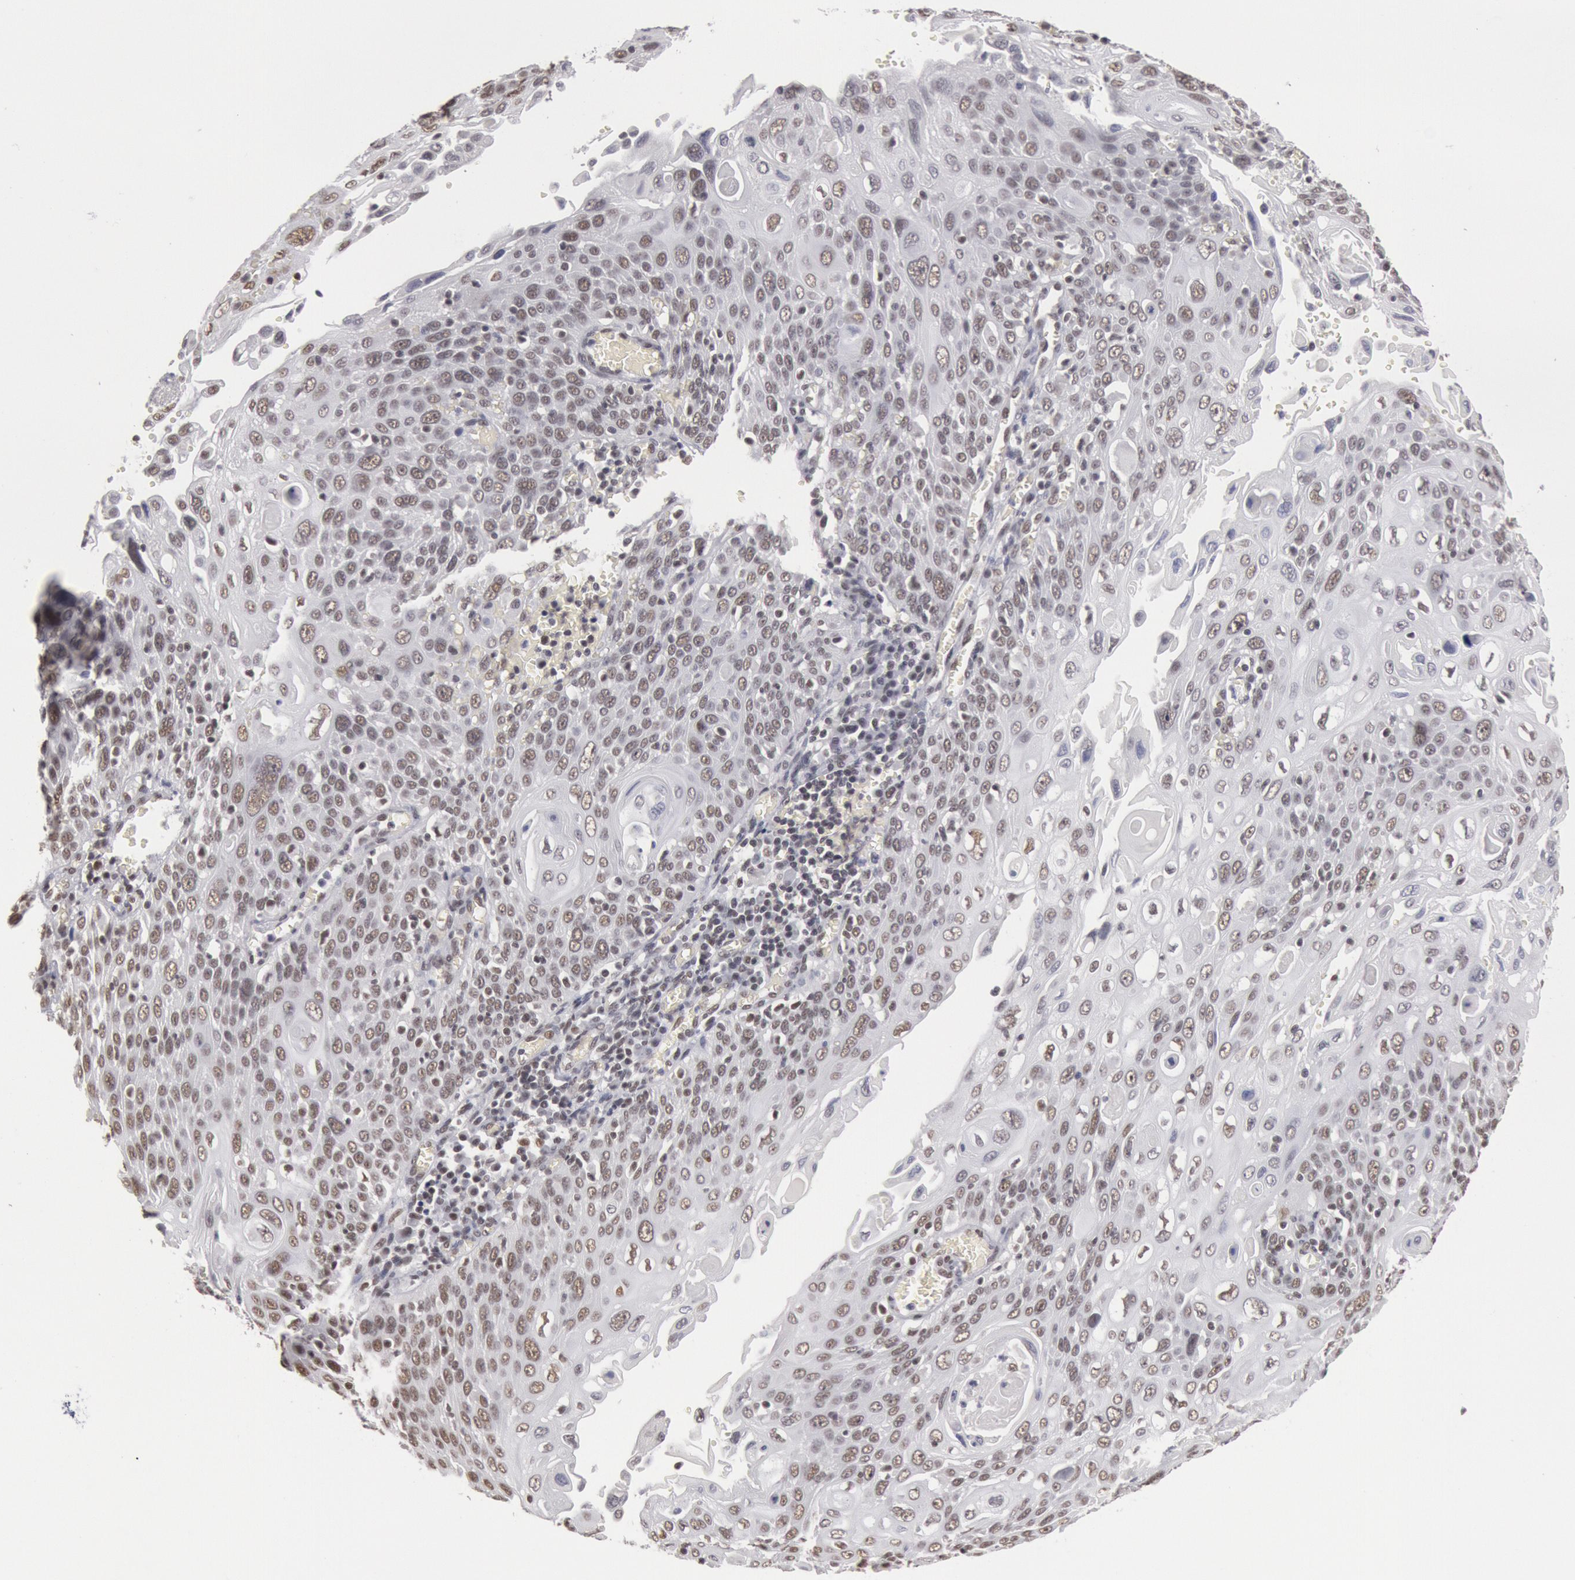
{"staining": {"intensity": "weak", "quantity": ">75%", "location": "nuclear"}, "tissue": "cervical cancer", "cell_type": "Tumor cells", "image_type": "cancer", "snomed": [{"axis": "morphology", "description": "Squamous cell carcinoma, NOS"}, {"axis": "topography", "description": "Cervix"}], "caption": "Human cervical cancer (squamous cell carcinoma) stained with a brown dye exhibits weak nuclear positive positivity in about >75% of tumor cells.", "gene": "ESS2", "patient": {"sex": "female", "age": 54}}